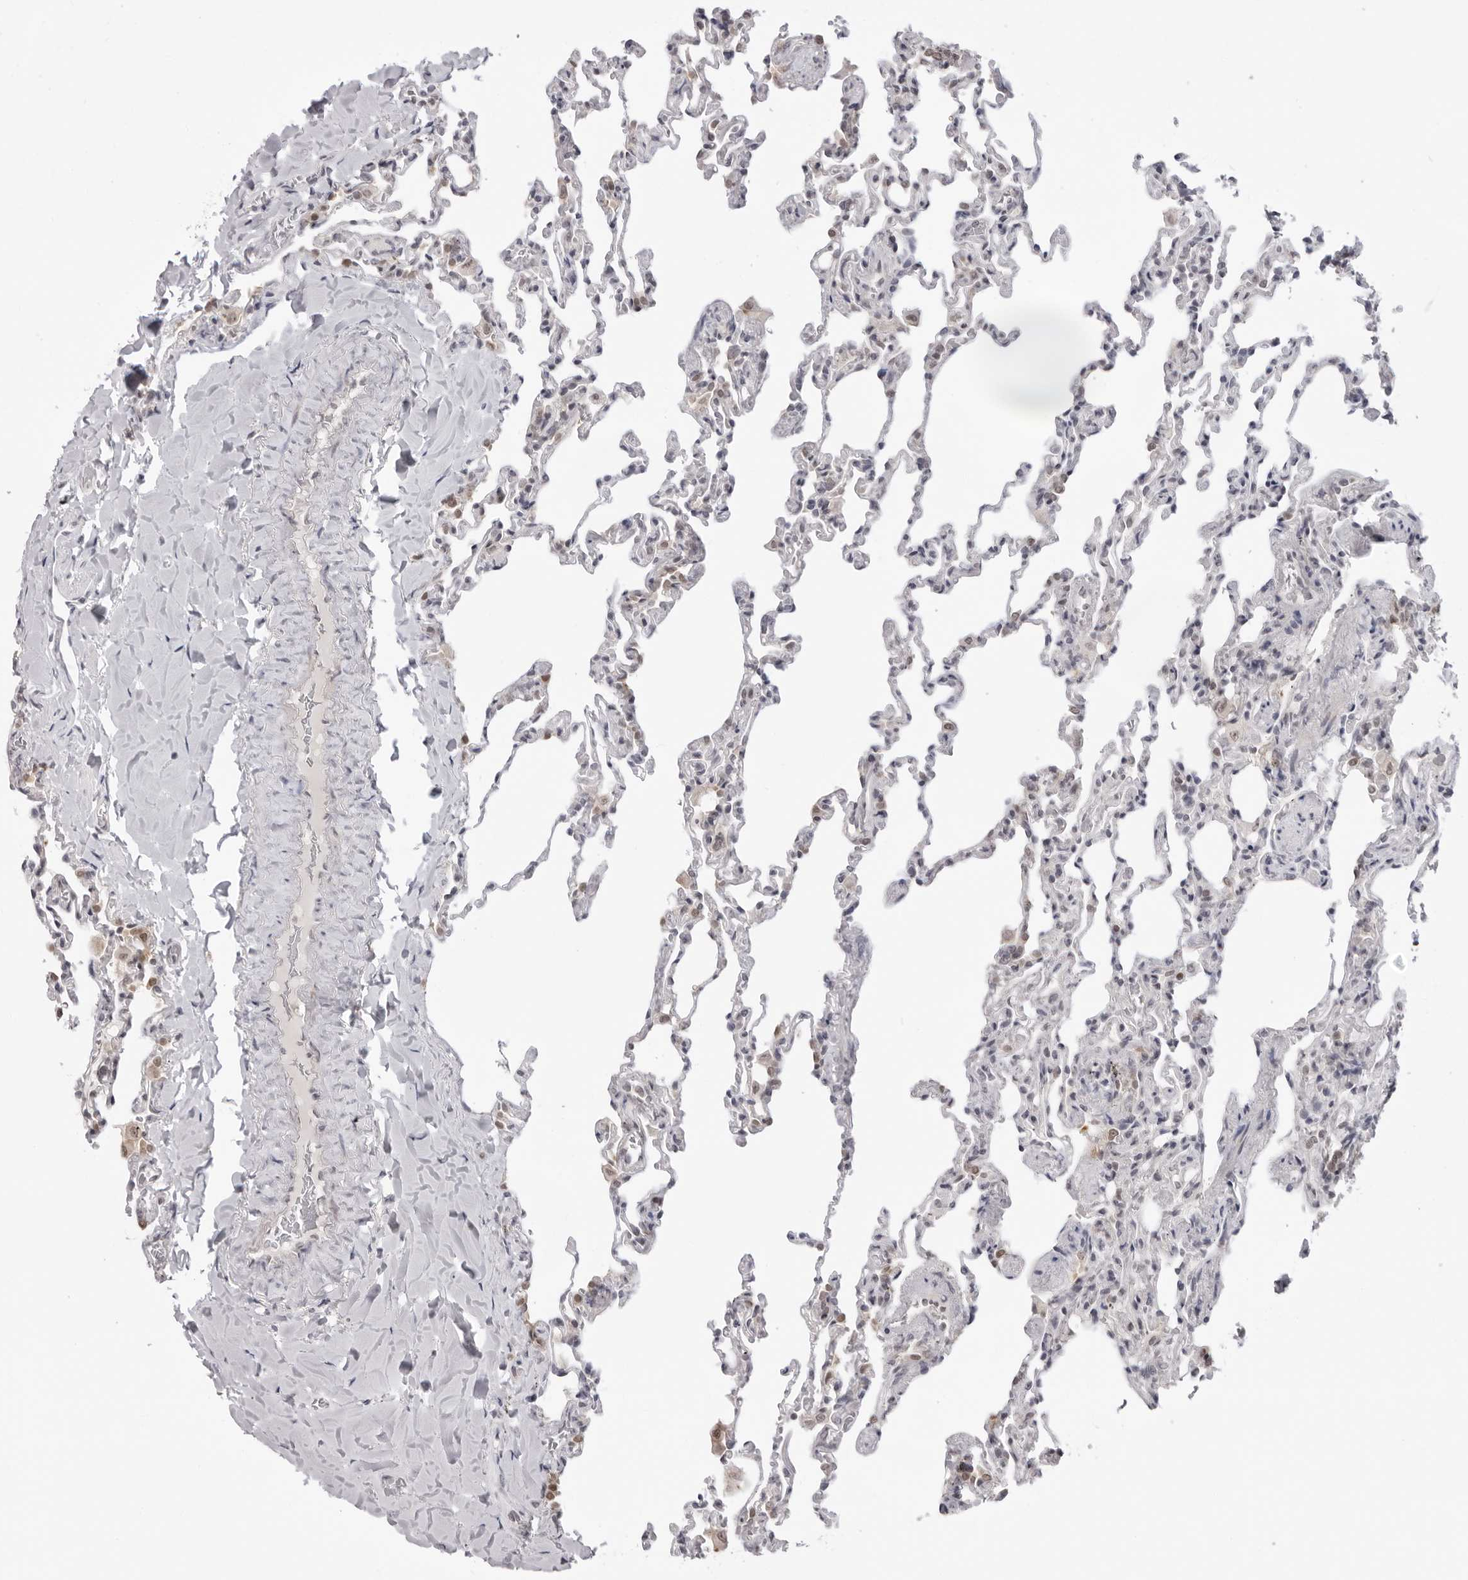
{"staining": {"intensity": "weak", "quantity": "<25%", "location": "nuclear"}, "tissue": "lung", "cell_type": "Alveolar cells", "image_type": "normal", "snomed": [{"axis": "morphology", "description": "Normal tissue, NOS"}, {"axis": "topography", "description": "Lung"}], "caption": "Immunohistochemistry micrograph of unremarkable lung stained for a protein (brown), which reveals no staining in alveolar cells. (Brightfield microscopy of DAB immunohistochemistry at high magnification).", "gene": "SRGAP2", "patient": {"sex": "male", "age": 20}}